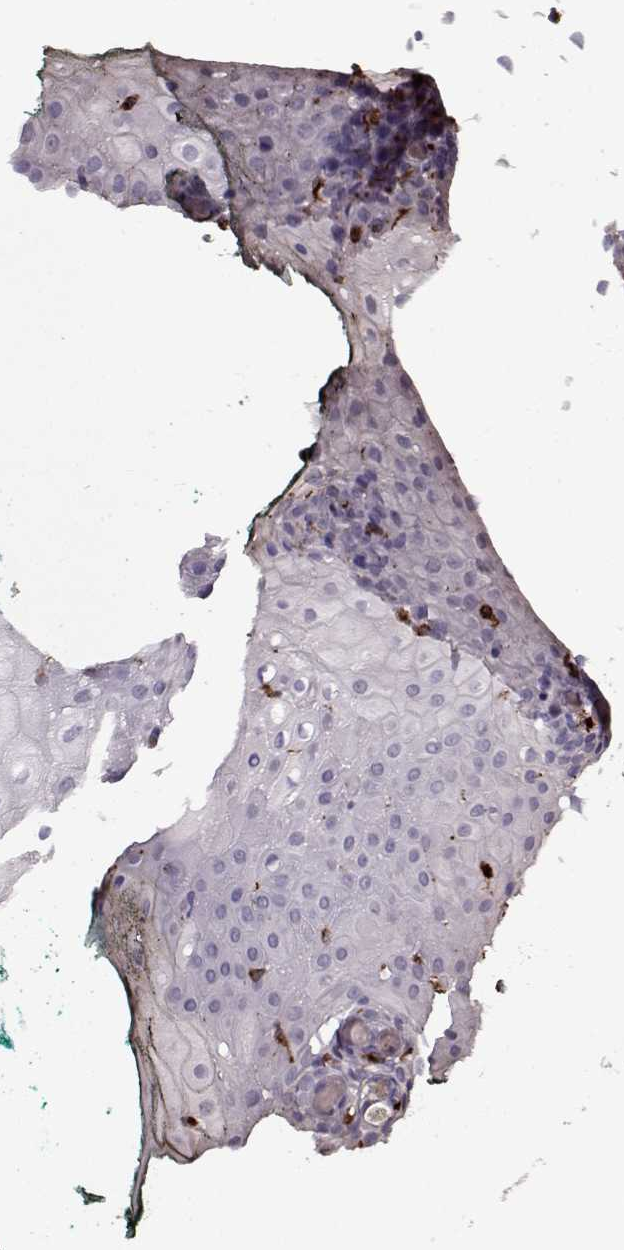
{"staining": {"intensity": "negative", "quantity": "none", "location": "none"}, "tissue": "oral mucosa", "cell_type": "Squamous epithelial cells", "image_type": "normal", "snomed": [{"axis": "morphology", "description": "Normal tissue, NOS"}, {"axis": "topography", "description": "Oral tissue"}, {"axis": "topography", "description": "Head-Neck"}], "caption": "Immunohistochemical staining of unremarkable human oral mucosa shows no significant staining in squamous epithelial cells. (IHC, brightfield microscopy, high magnification).", "gene": "CCNF", "patient": {"sex": "female", "age": 68}}